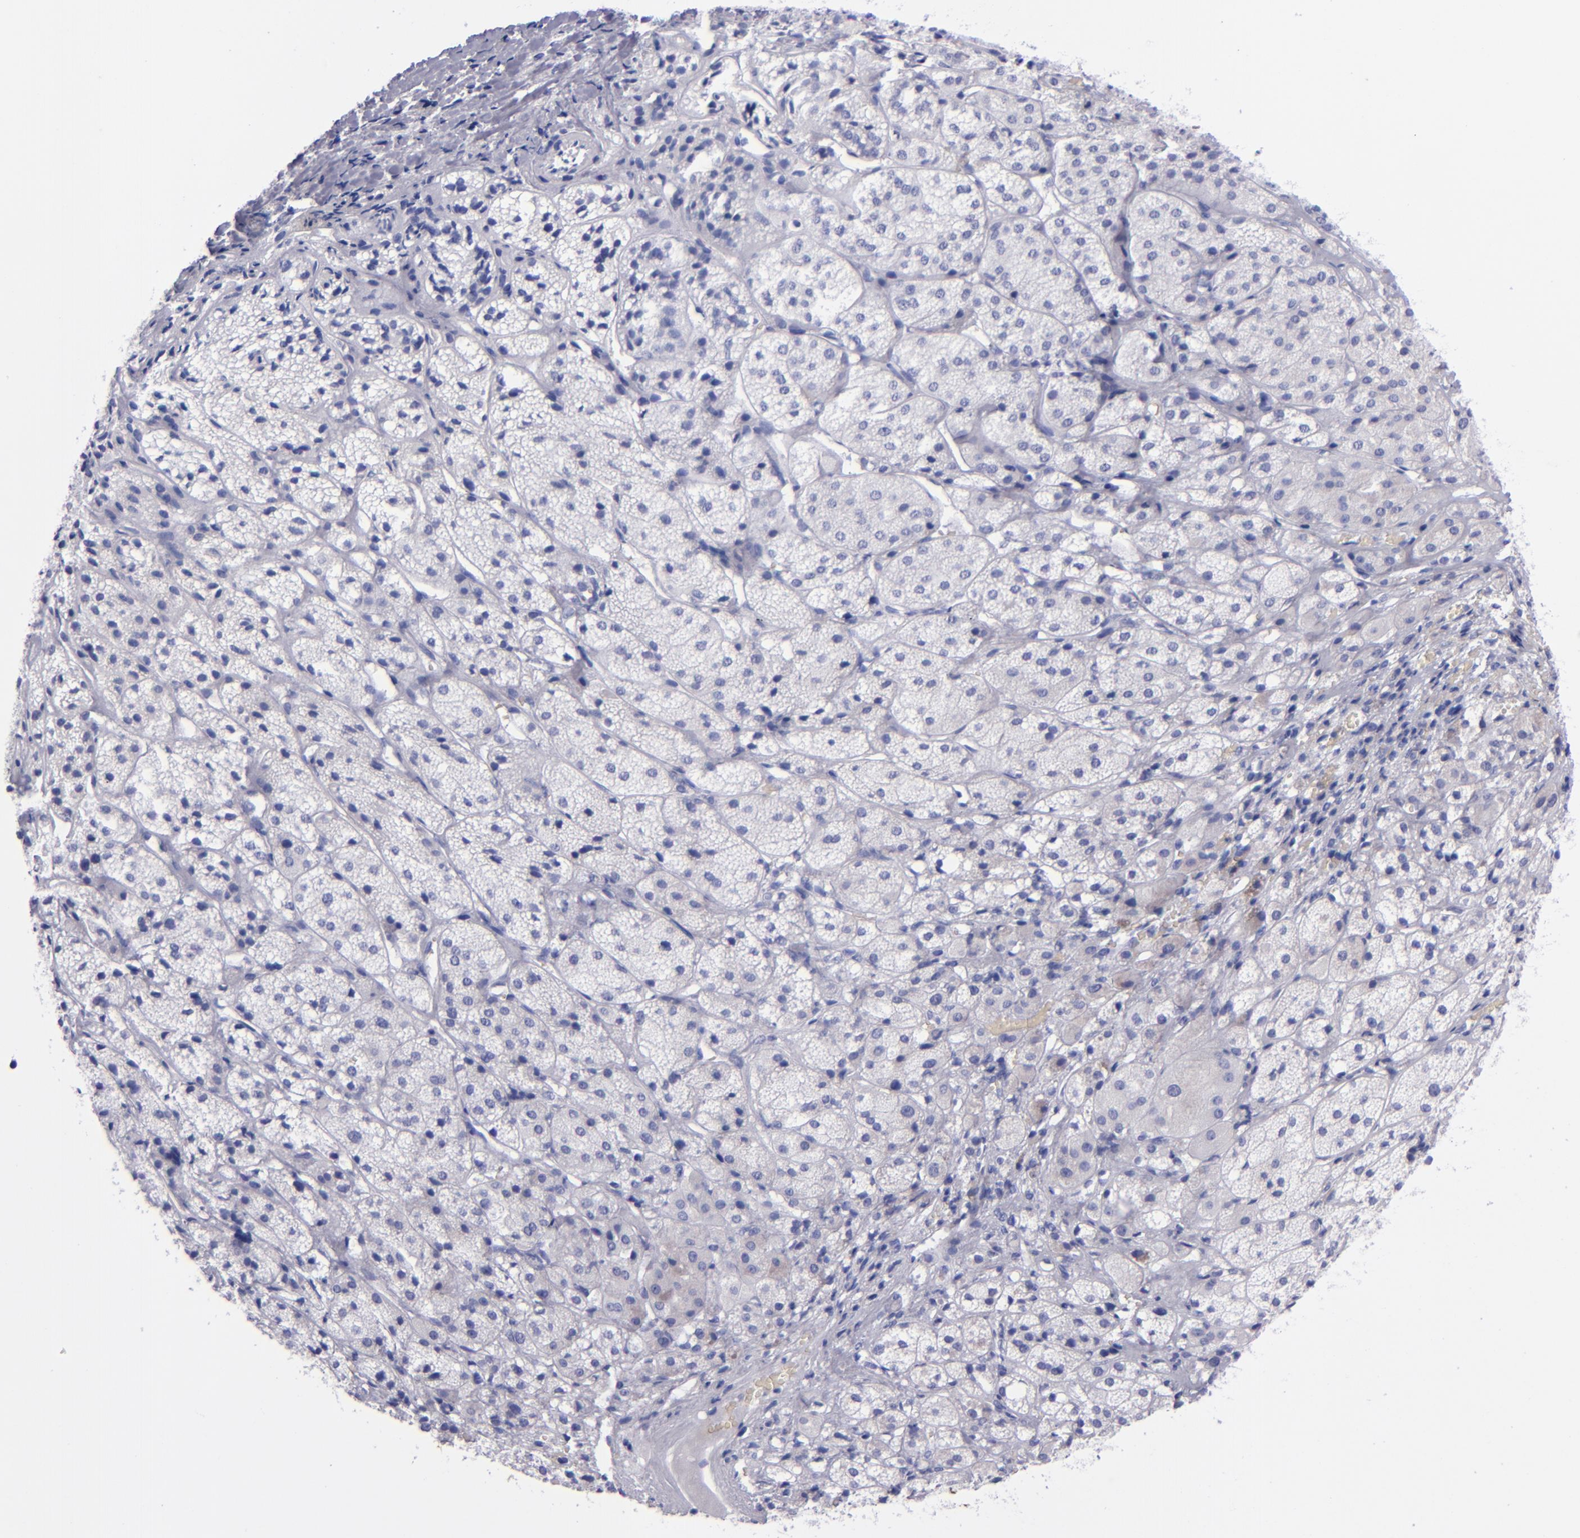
{"staining": {"intensity": "weak", "quantity": "<25%", "location": "cytoplasmic/membranous"}, "tissue": "adrenal gland", "cell_type": "Glandular cells", "image_type": "normal", "snomed": [{"axis": "morphology", "description": "Normal tissue, NOS"}, {"axis": "topography", "description": "Adrenal gland"}], "caption": "Image shows no protein staining in glandular cells of unremarkable adrenal gland. Nuclei are stained in blue.", "gene": "CD37", "patient": {"sex": "female", "age": 71}}